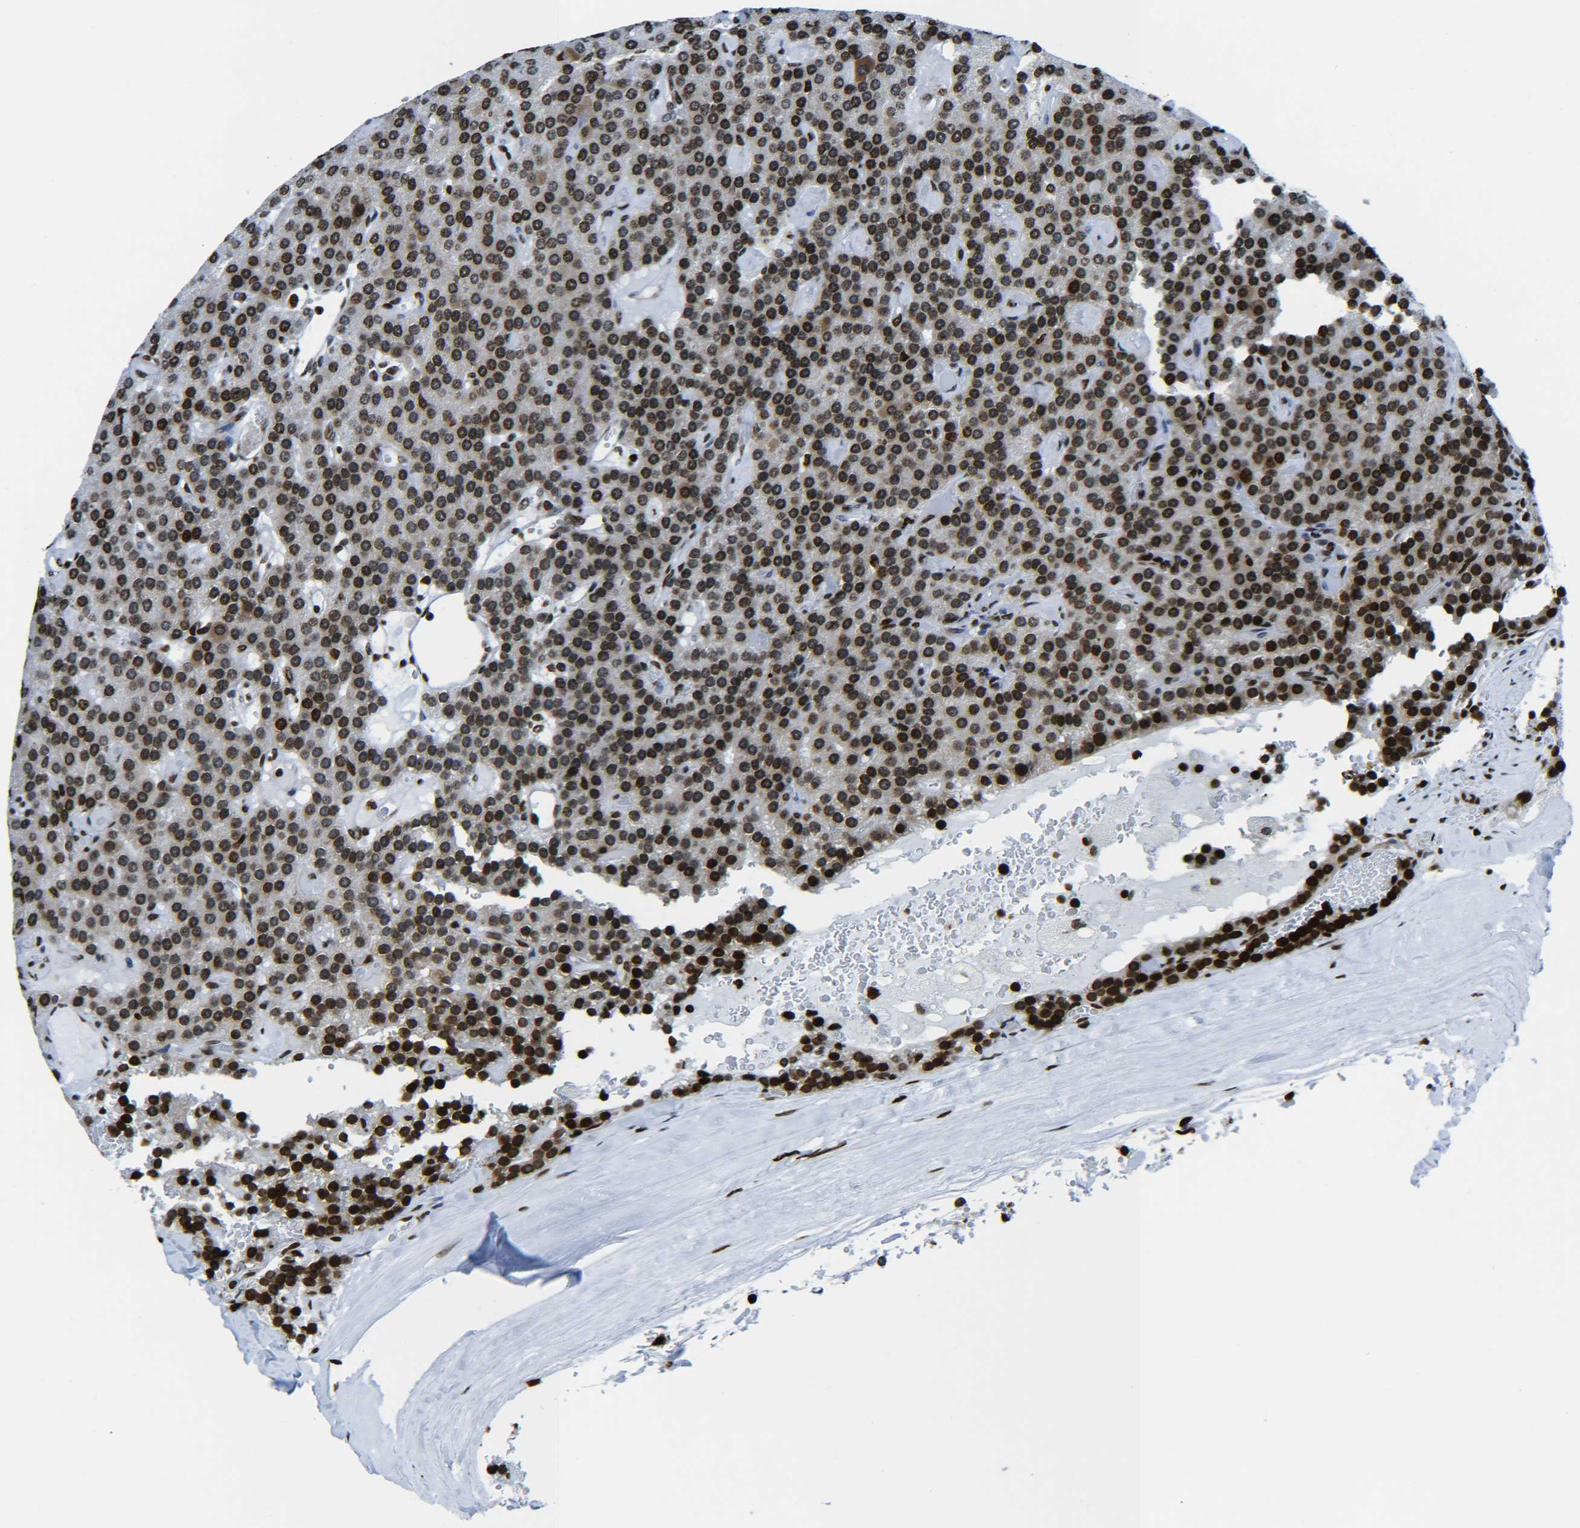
{"staining": {"intensity": "strong", "quantity": ">75%", "location": "nuclear"}, "tissue": "parathyroid gland", "cell_type": "Glandular cells", "image_type": "normal", "snomed": [{"axis": "morphology", "description": "Normal tissue, NOS"}, {"axis": "morphology", "description": "Adenoma, NOS"}, {"axis": "topography", "description": "Parathyroid gland"}], "caption": "Immunohistochemistry (IHC) (DAB (3,3'-diaminobenzidine)) staining of normal human parathyroid gland exhibits strong nuclear protein staining in approximately >75% of glandular cells. The staining is performed using DAB (3,3'-diaminobenzidine) brown chromogen to label protein expression. The nuclei are counter-stained blue using hematoxylin.", "gene": "H2AX", "patient": {"sex": "female", "age": 86}}